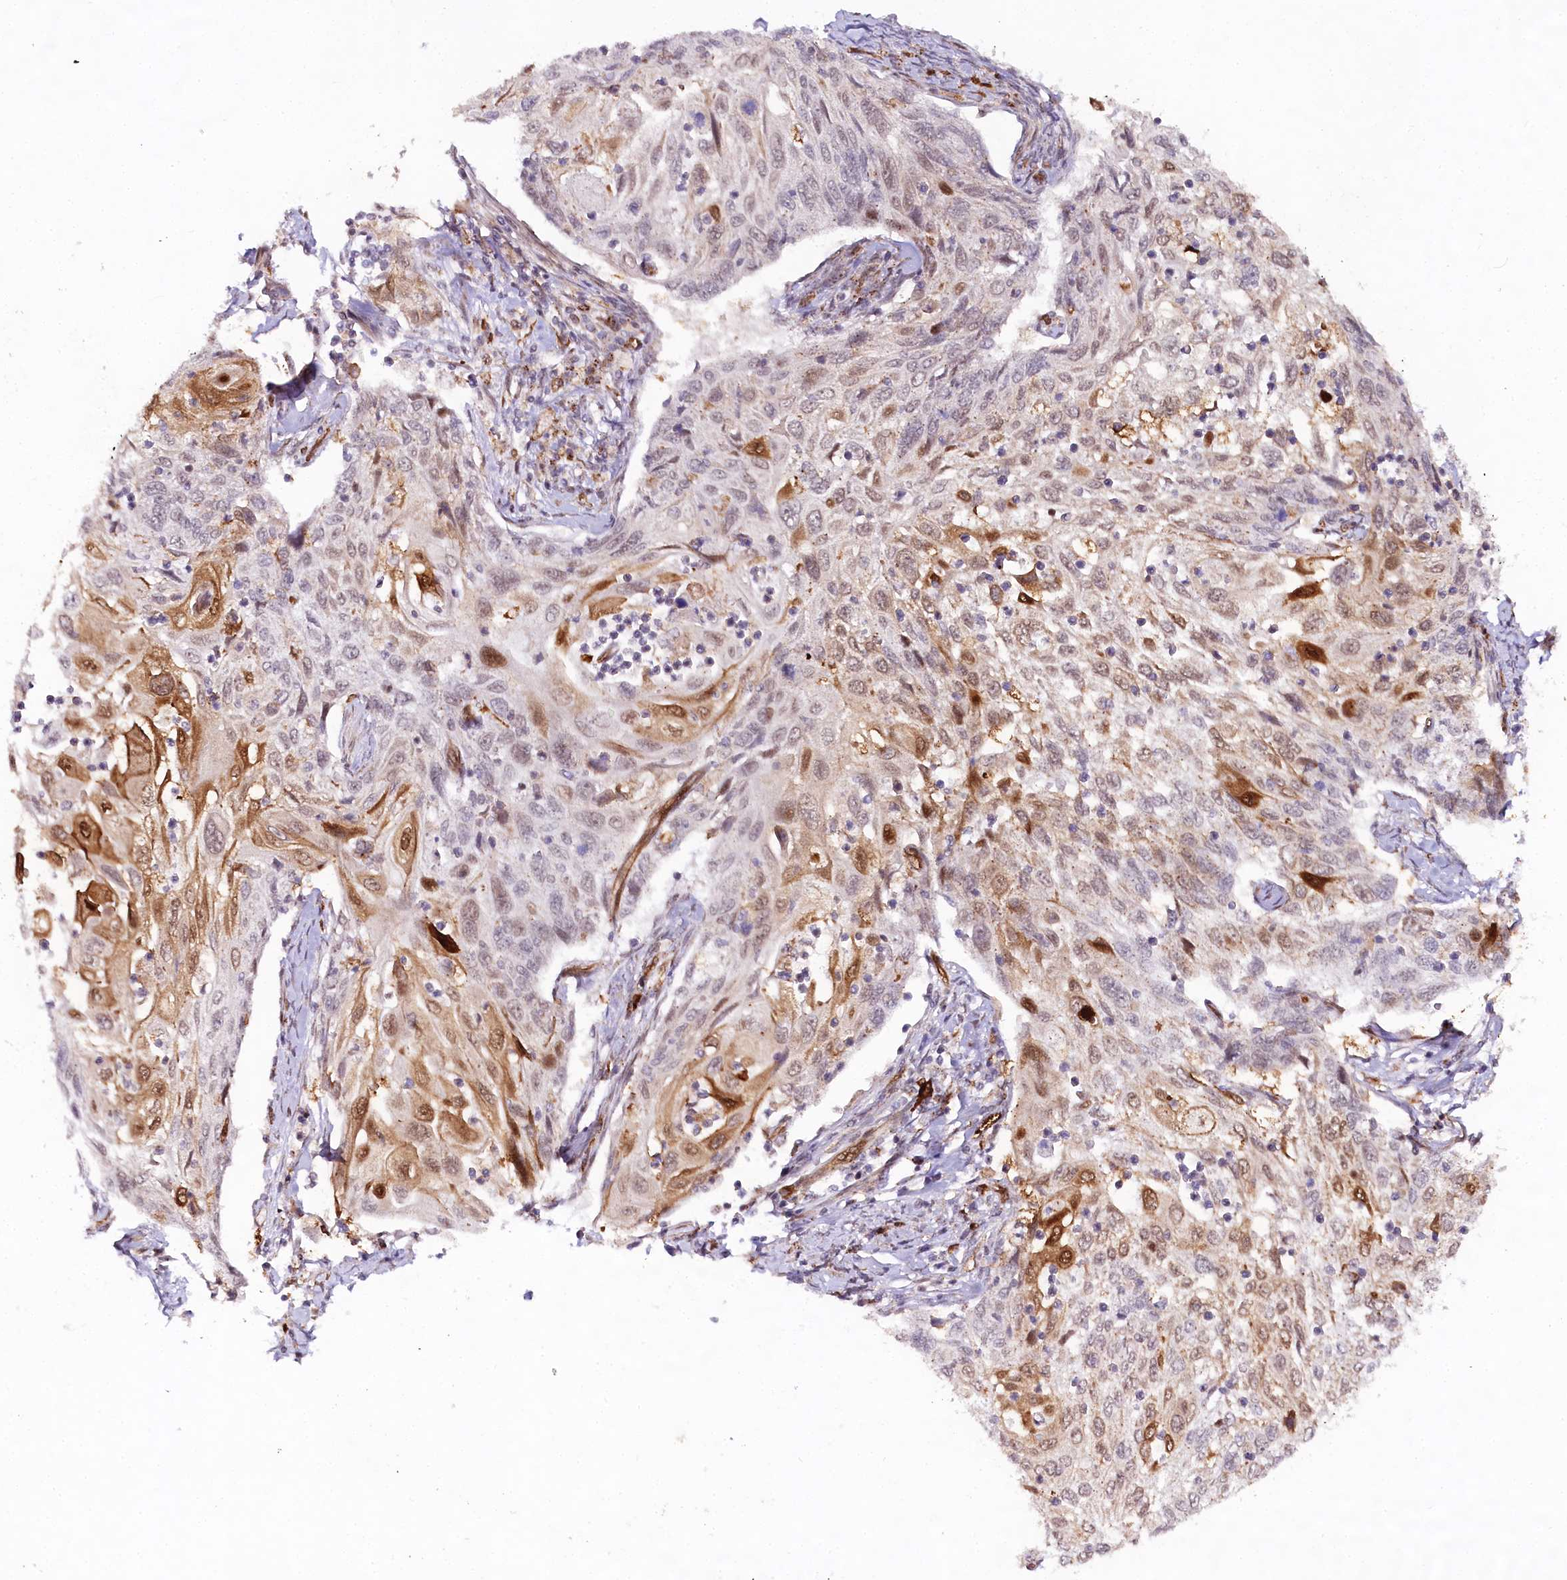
{"staining": {"intensity": "strong", "quantity": "<25%", "location": "cytoplasmic/membranous,nuclear"}, "tissue": "cervical cancer", "cell_type": "Tumor cells", "image_type": "cancer", "snomed": [{"axis": "morphology", "description": "Squamous cell carcinoma, NOS"}, {"axis": "topography", "description": "Cervix"}], "caption": "Tumor cells demonstrate strong cytoplasmic/membranous and nuclear positivity in approximately <25% of cells in squamous cell carcinoma (cervical).", "gene": "COPG1", "patient": {"sex": "female", "age": 70}}